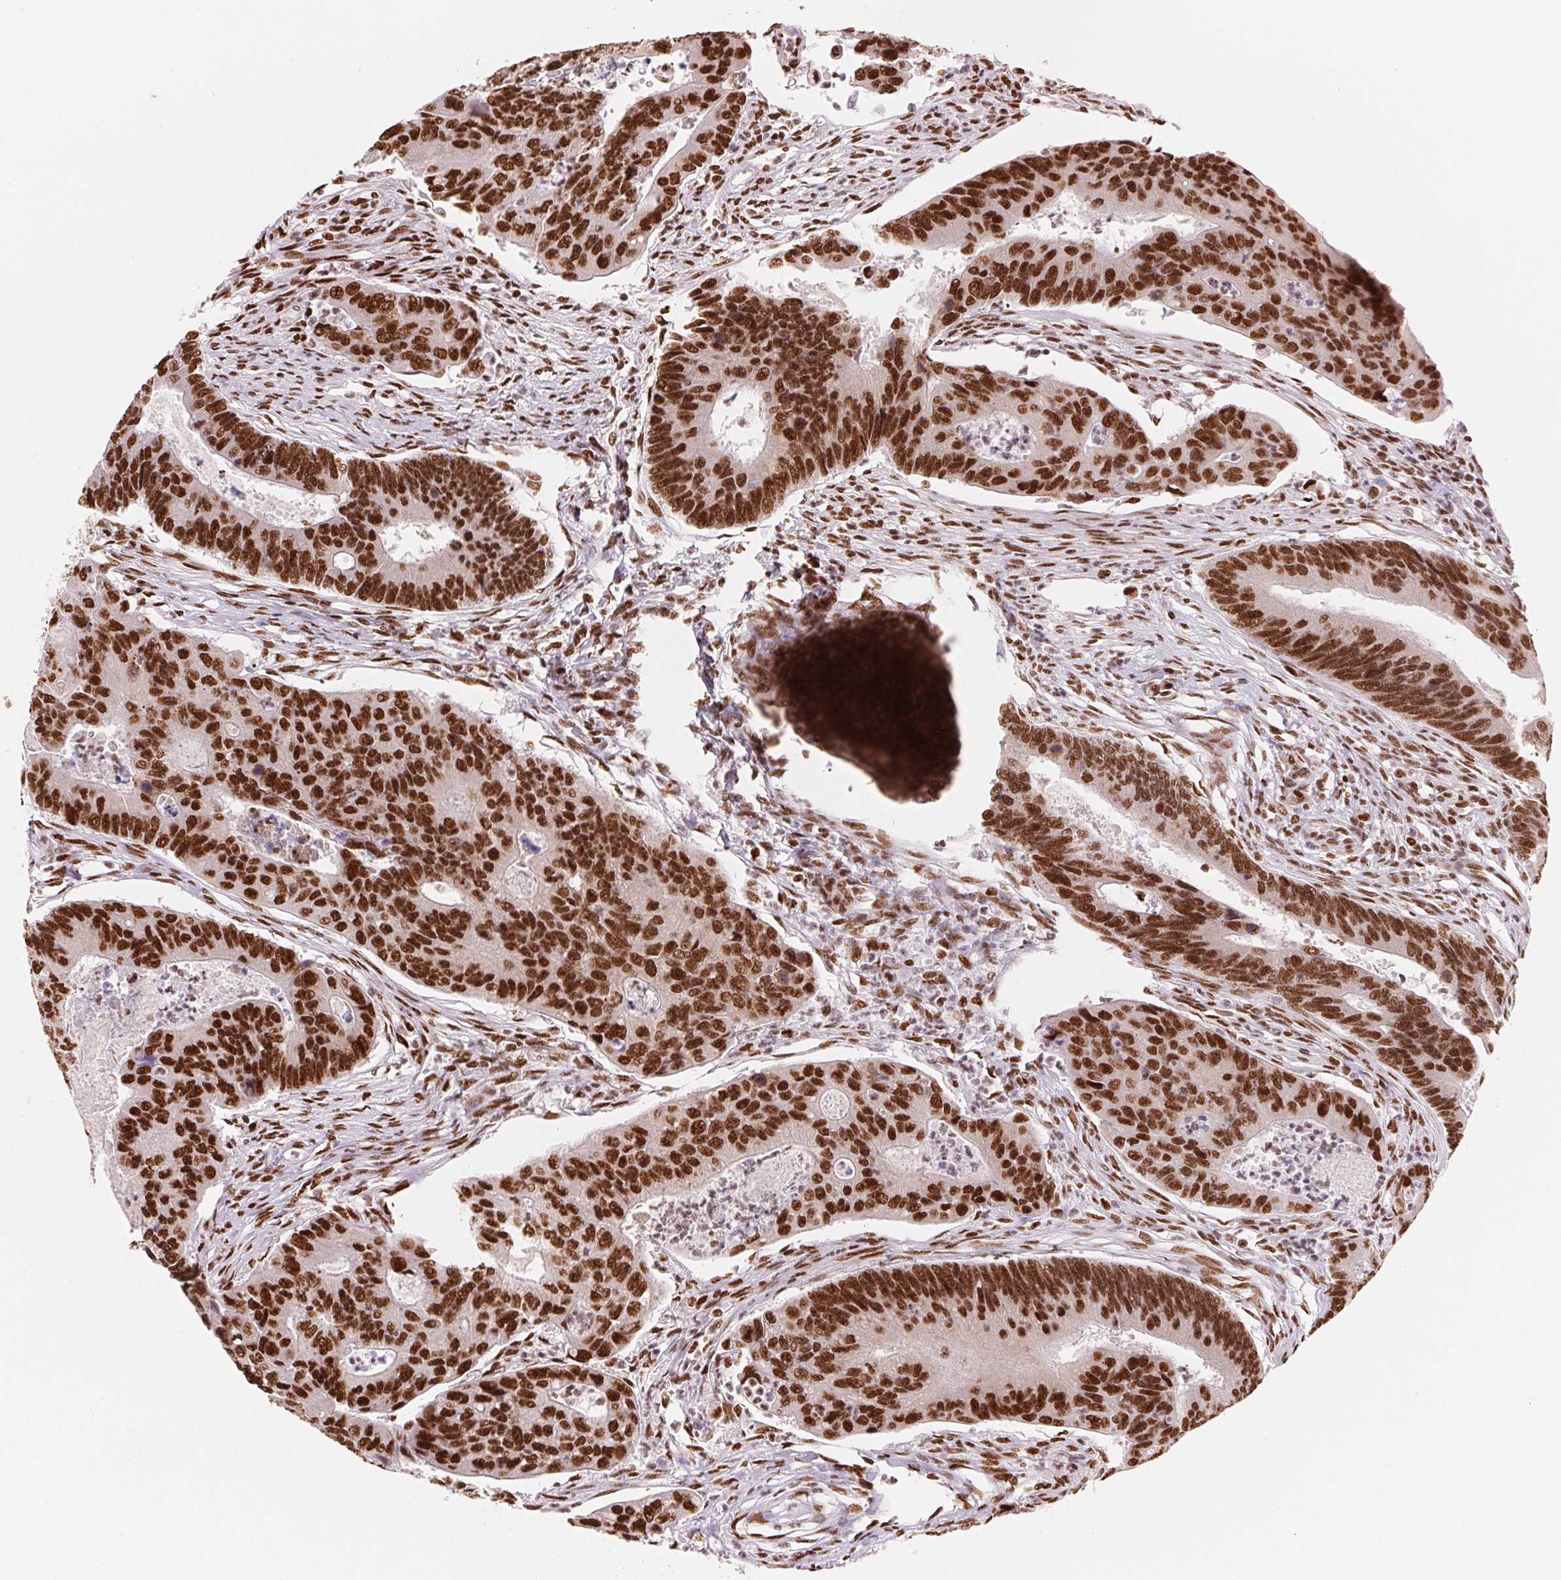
{"staining": {"intensity": "strong", "quantity": ">75%", "location": "nuclear"}, "tissue": "colorectal cancer", "cell_type": "Tumor cells", "image_type": "cancer", "snomed": [{"axis": "morphology", "description": "Adenocarcinoma, NOS"}, {"axis": "topography", "description": "Colon"}], "caption": "This is an image of immunohistochemistry (IHC) staining of colorectal adenocarcinoma, which shows strong expression in the nuclear of tumor cells.", "gene": "NXF1", "patient": {"sex": "female", "age": 67}}